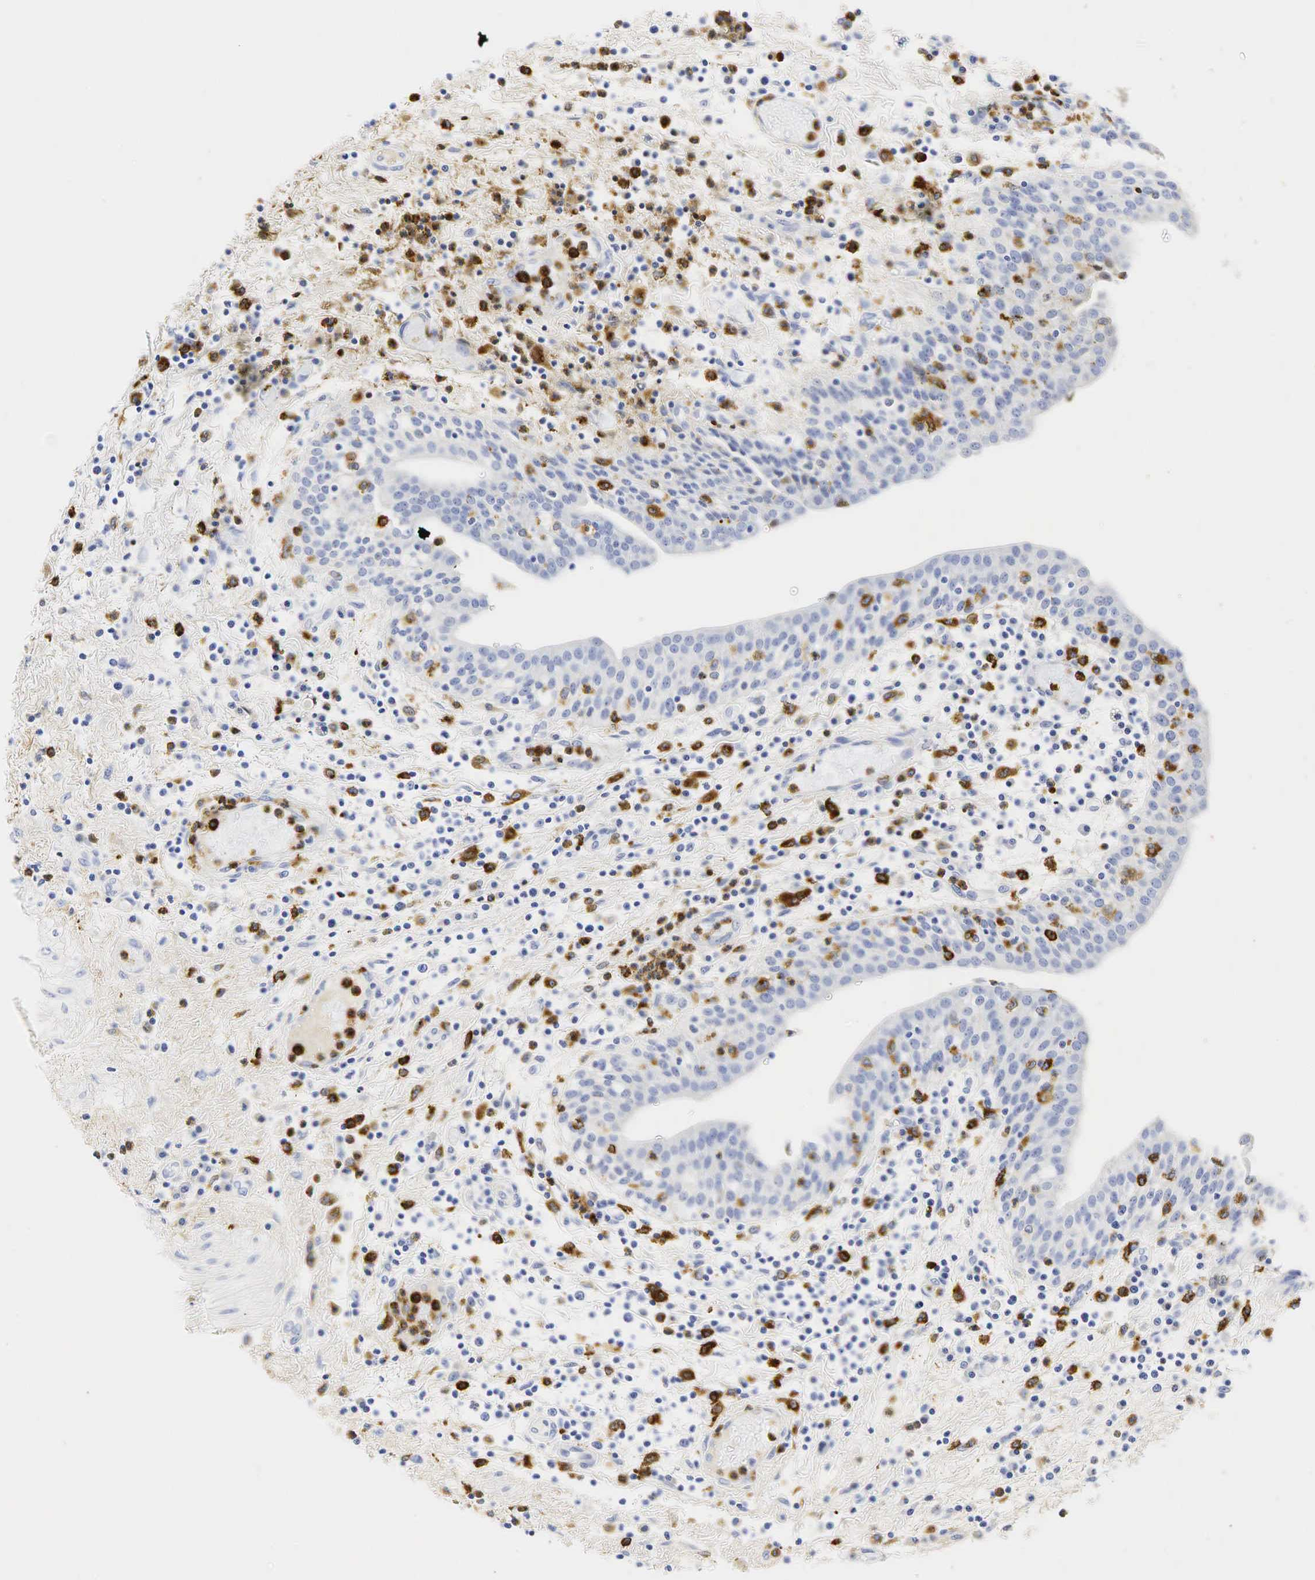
{"staining": {"intensity": "negative", "quantity": "none", "location": "none"}, "tissue": "urinary bladder", "cell_type": "Urothelial cells", "image_type": "normal", "snomed": [{"axis": "morphology", "description": "Normal tissue, NOS"}, {"axis": "topography", "description": "Urinary bladder"}], "caption": "IHC micrograph of unremarkable urinary bladder: urinary bladder stained with DAB demonstrates no significant protein expression in urothelial cells.", "gene": "LYZ", "patient": {"sex": "female", "age": 84}}